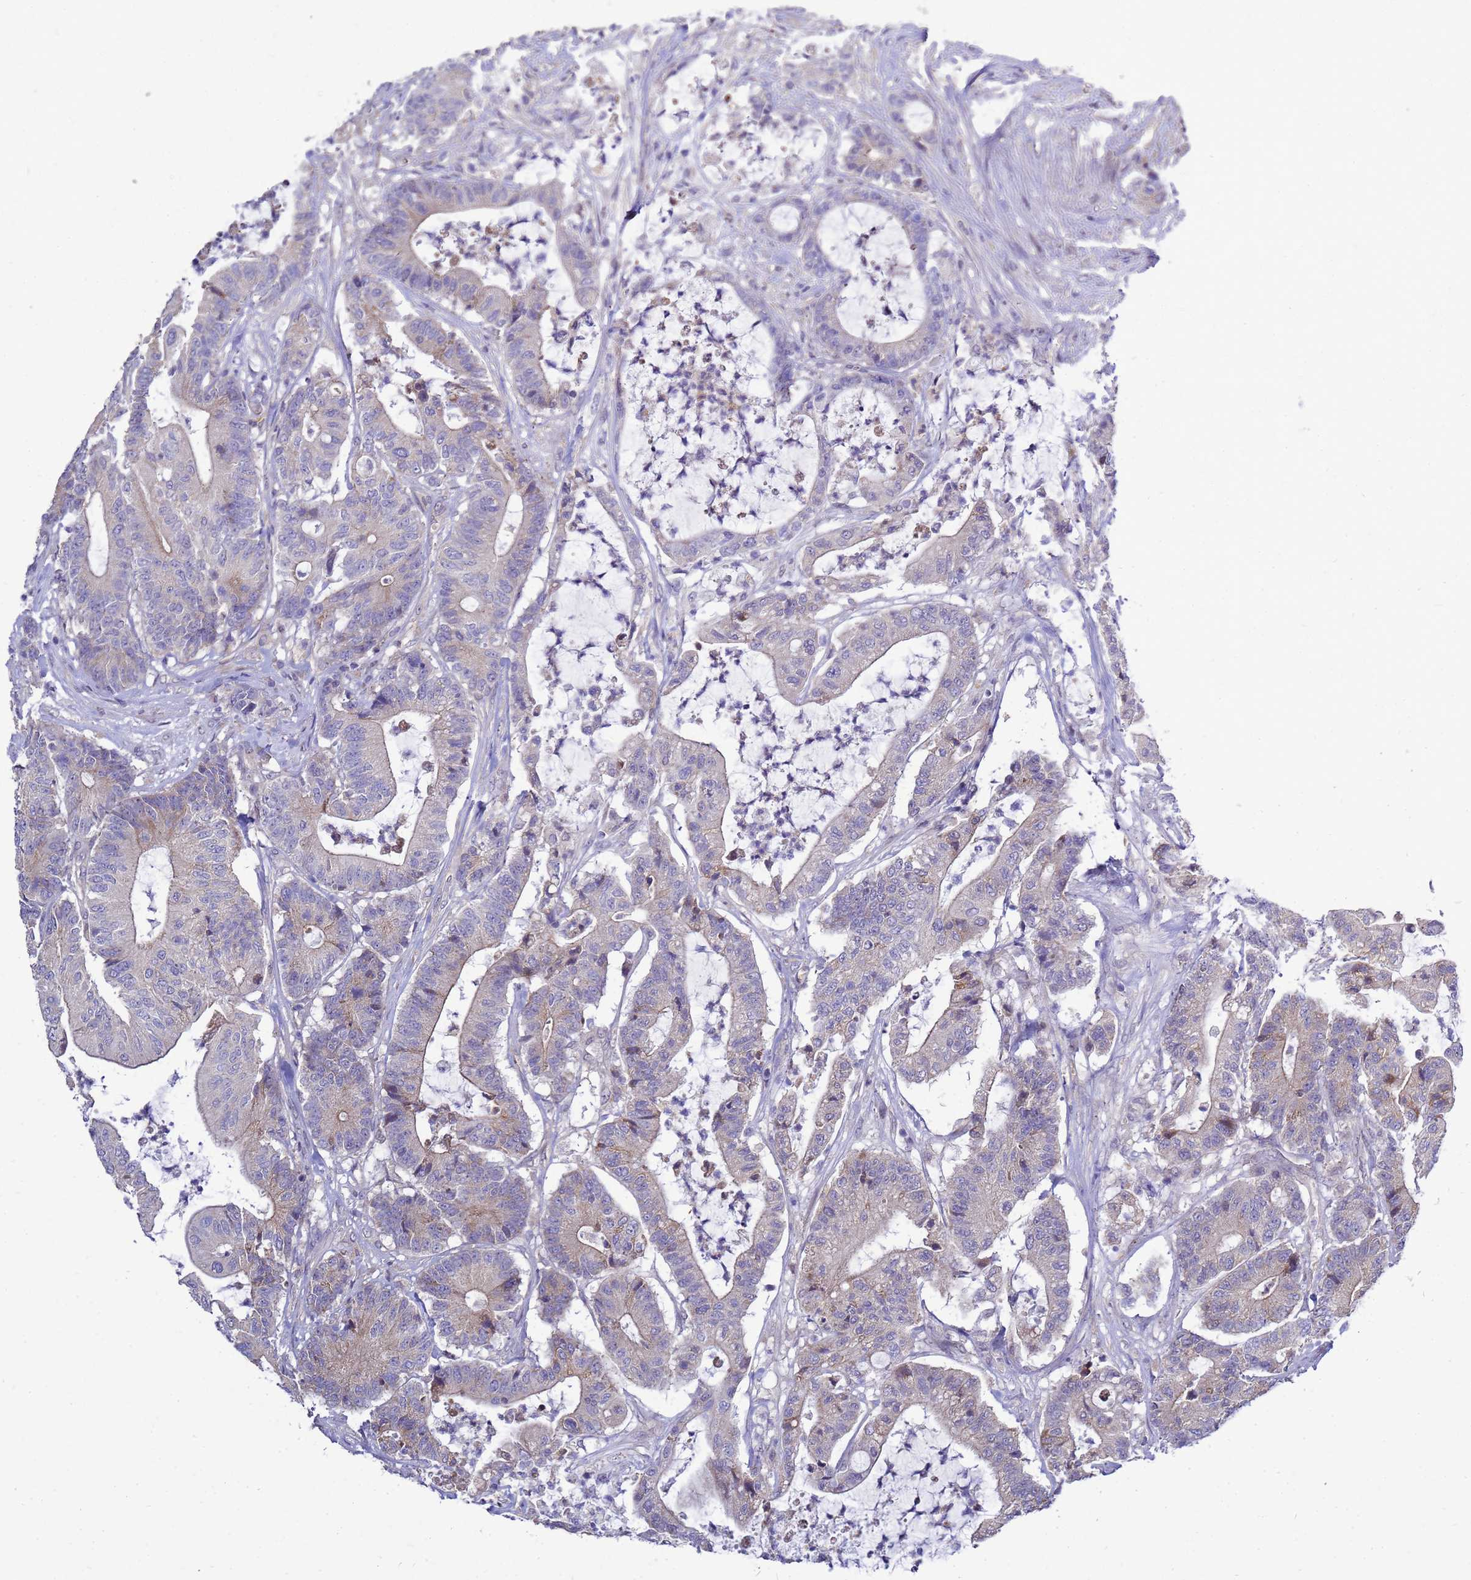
{"staining": {"intensity": "weak", "quantity": "<25%", "location": "cytoplasmic/membranous"}, "tissue": "colorectal cancer", "cell_type": "Tumor cells", "image_type": "cancer", "snomed": [{"axis": "morphology", "description": "Adenocarcinoma, NOS"}, {"axis": "topography", "description": "Colon"}], "caption": "Immunohistochemical staining of human colorectal cancer displays no significant staining in tumor cells. (Stains: DAB (3,3'-diaminobenzidine) immunohistochemistry (IHC) with hematoxylin counter stain, Microscopy: brightfield microscopy at high magnification).", "gene": "EIF4EBP3", "patient": {"sex": "female", "age": 84}}